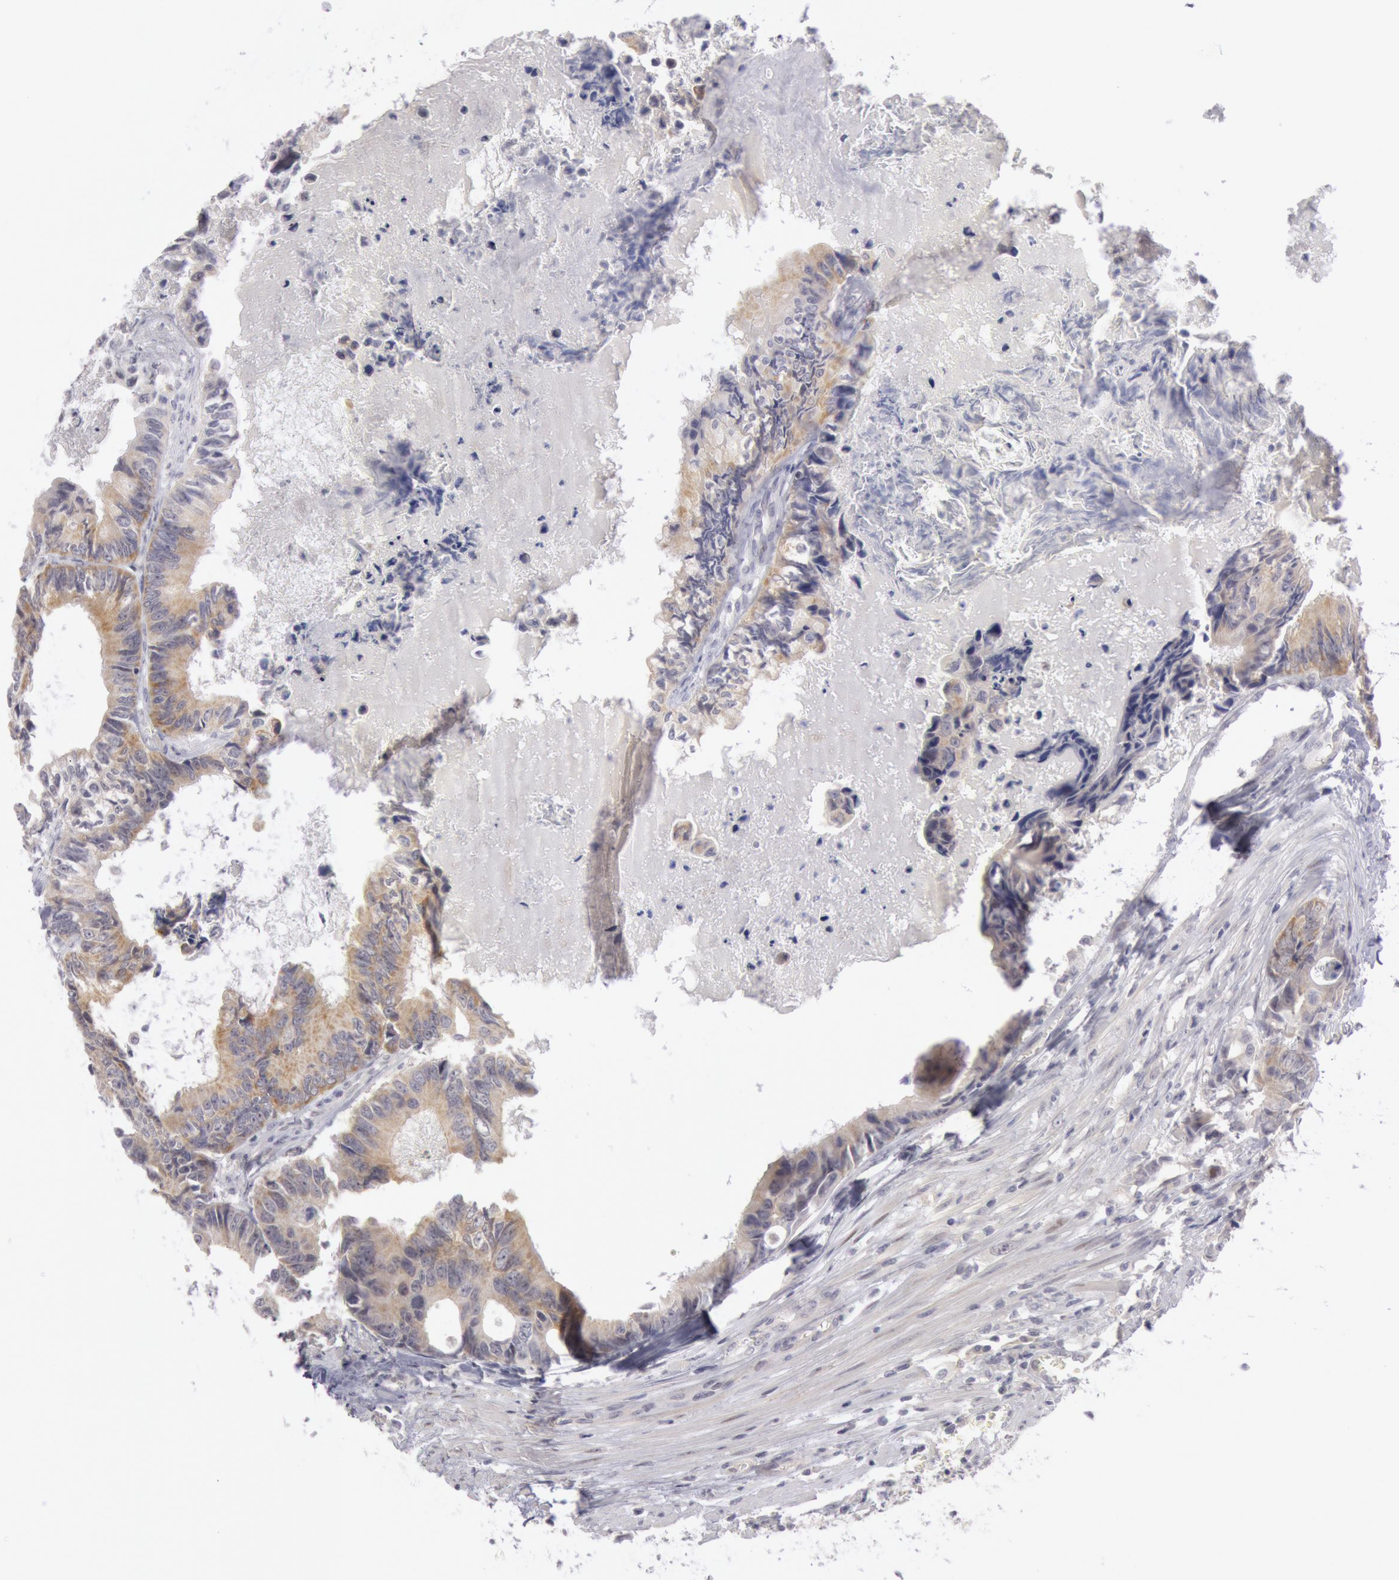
{"staining": {"intensity": "moderate", "quantity": ">75%", "location": "cytoplasmic/membranous"}, "tissue": "colorectal cancer", "cell_type": "Tumor cells", "image_type": "cancer", "snomed": [{"axis": "morphology", "description": "Adenocarcinoma, NOS"}, {"axis": "topography", "description": "Rectum"}], "caption": "Colorectal cancer stained for a protein (brown) shows moderate cytoplasmic/membranous positive positivity in about >75% of tumor cells.", "gene": "JOSD1", "patient": {"sex": "female", "age": 98}}